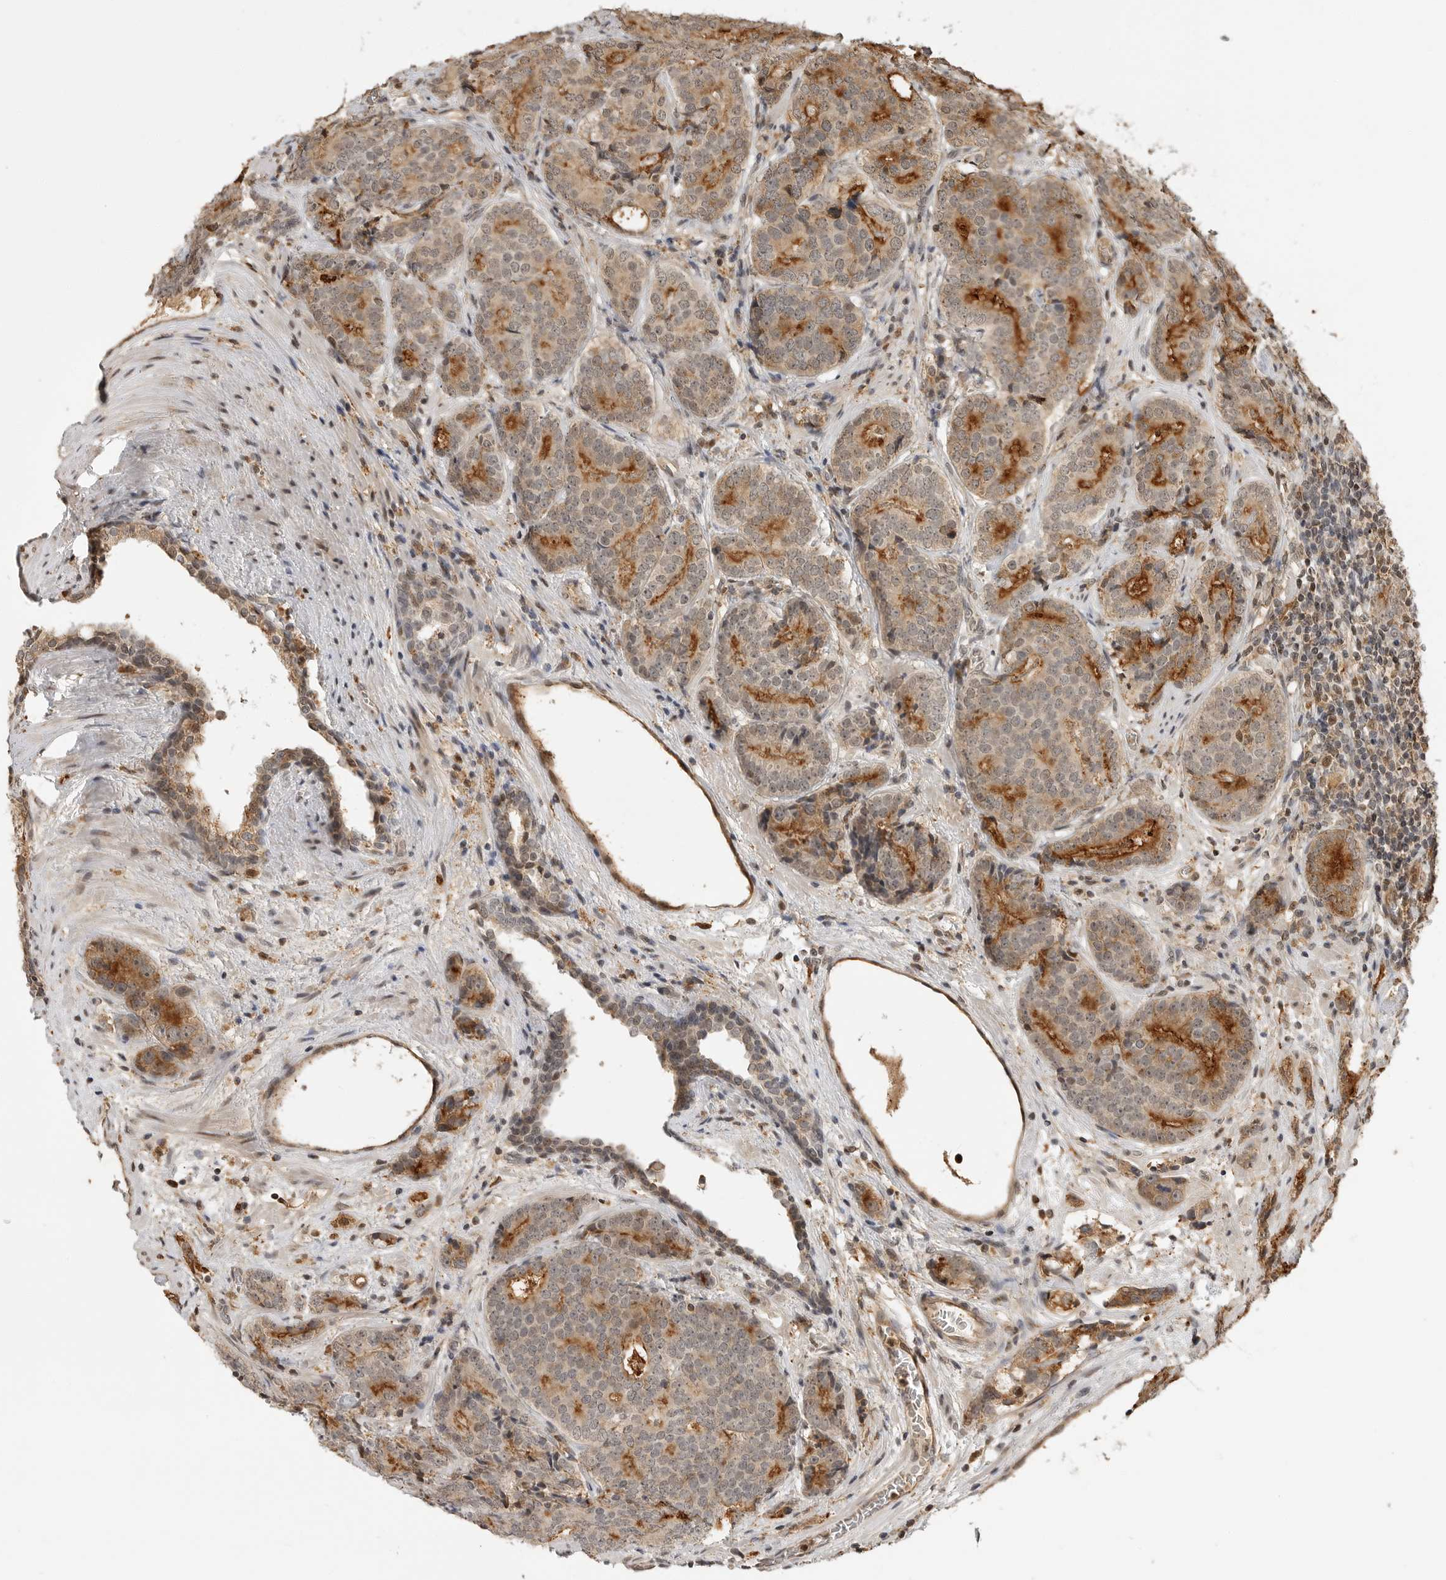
{"staining": {"intensity": "strong", "quantity": "25%-75%", "location": "cytoplasmic/membranous"}, "tissue": "prostate cancer", "cell_type": "Tumor cells", "image_type": "cancer", "snomed": [{"axis": "morphology", "description": "Adenocarcinoma, High grade"}, {"axis": "topography", "description": "Prostate"}], "caption": "Tumor cells show high levels of strong cytoplasmic/membranous expression in about 25%-75% of cells in prostate adenocarcinoma (high-grade).", "gene": "BMP2K", "patient": {"sex": "male", "age": 56}}